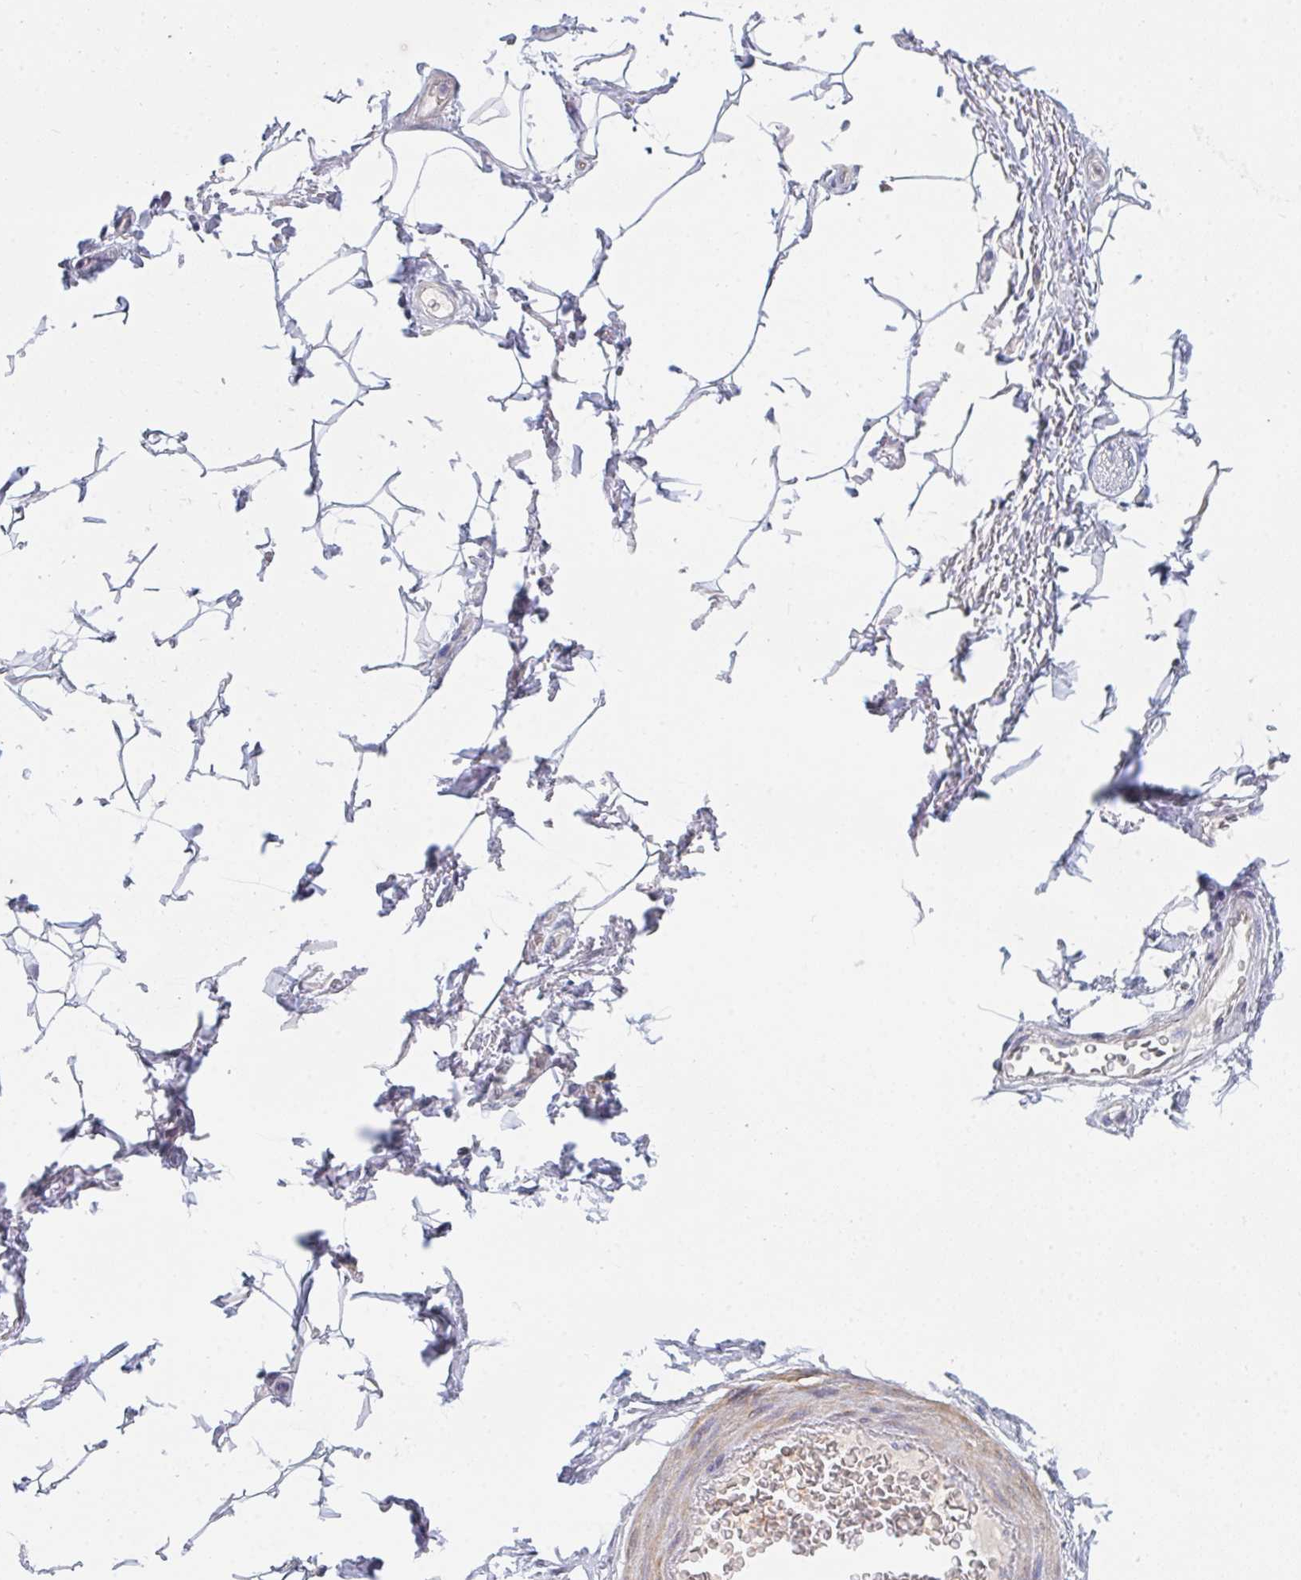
{"staining": {"intensity": "negative", "quantity": "none", "location": "none"}, "tissue": "adipose tissue", "cell_type": "Adipocytes", "image_type": "normal", "snomed": [{"axis": "morphology", "description": "Normal tissue, NOS"}, {"axis": "topography", "description": "Peripheral nerve tissue"}], "caption": "Photomicrograph shows no protein positivity in adipocytes of unremarkable adipose tissue. Brightfield microscopy of immunohistochemistry stained with DAB (brown) and hematoxylin (blue), captured at high magnification.", "gene": "TNFSF4", "patient": {"sex": "male", "age": 51}}